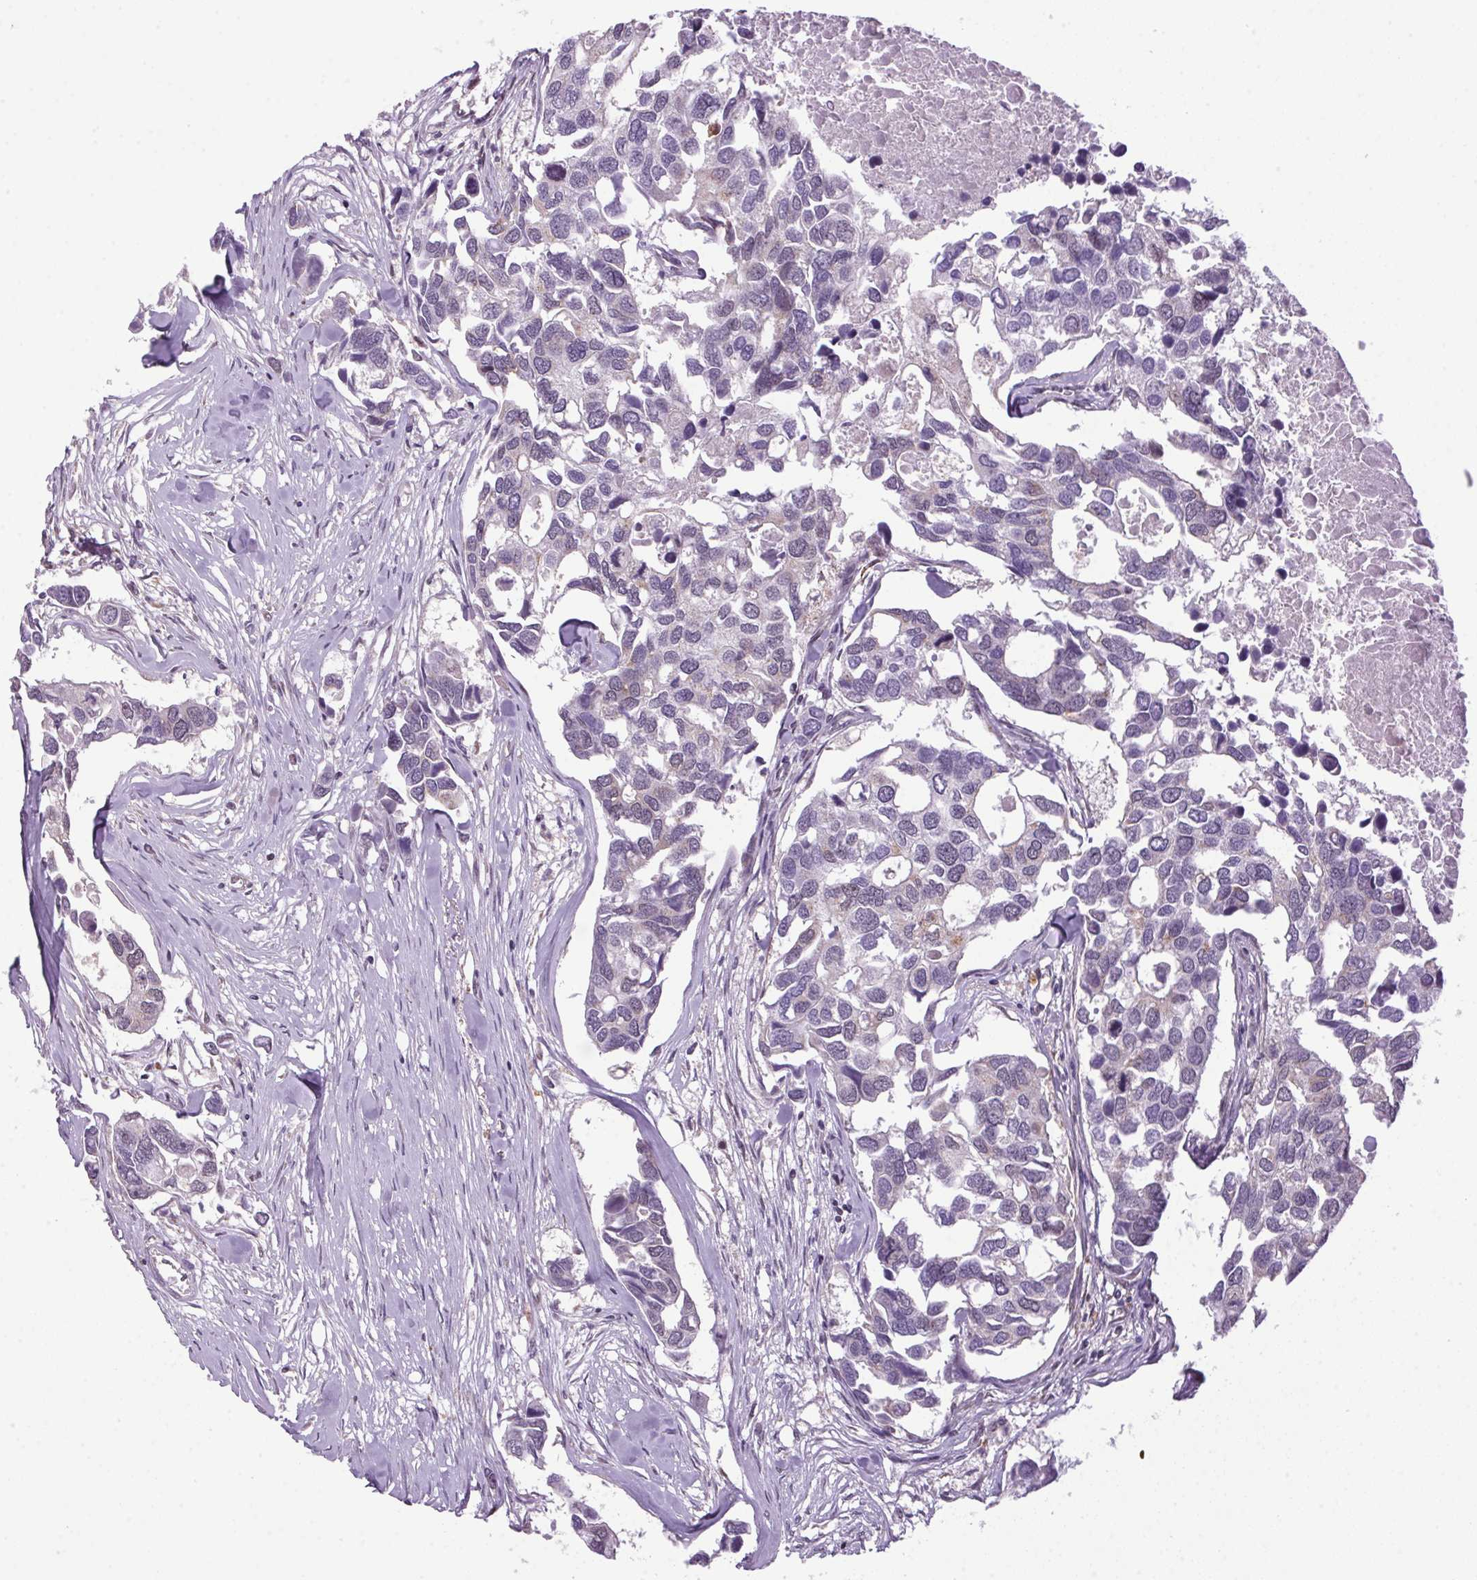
{"staining": {"intensity": "negative", "quantity": "none", "location": "none"}, "tissue": "breast cancer", "cell_type": "Tumor cells", "image_type": "cancer", "snomed": [{"axis": "morphology", "description": "Duct carcinoma"}, {"axis": "topography", "description": "Breast"}], "caption": "Immunohistochemistry (IHC) of human breast cancer reveals no positivity in tumor cells. (DAB IHC with hematoxylin counter stain).", "gene": "AKR1E2", "patient": {"sex": "female", "age": 83}}